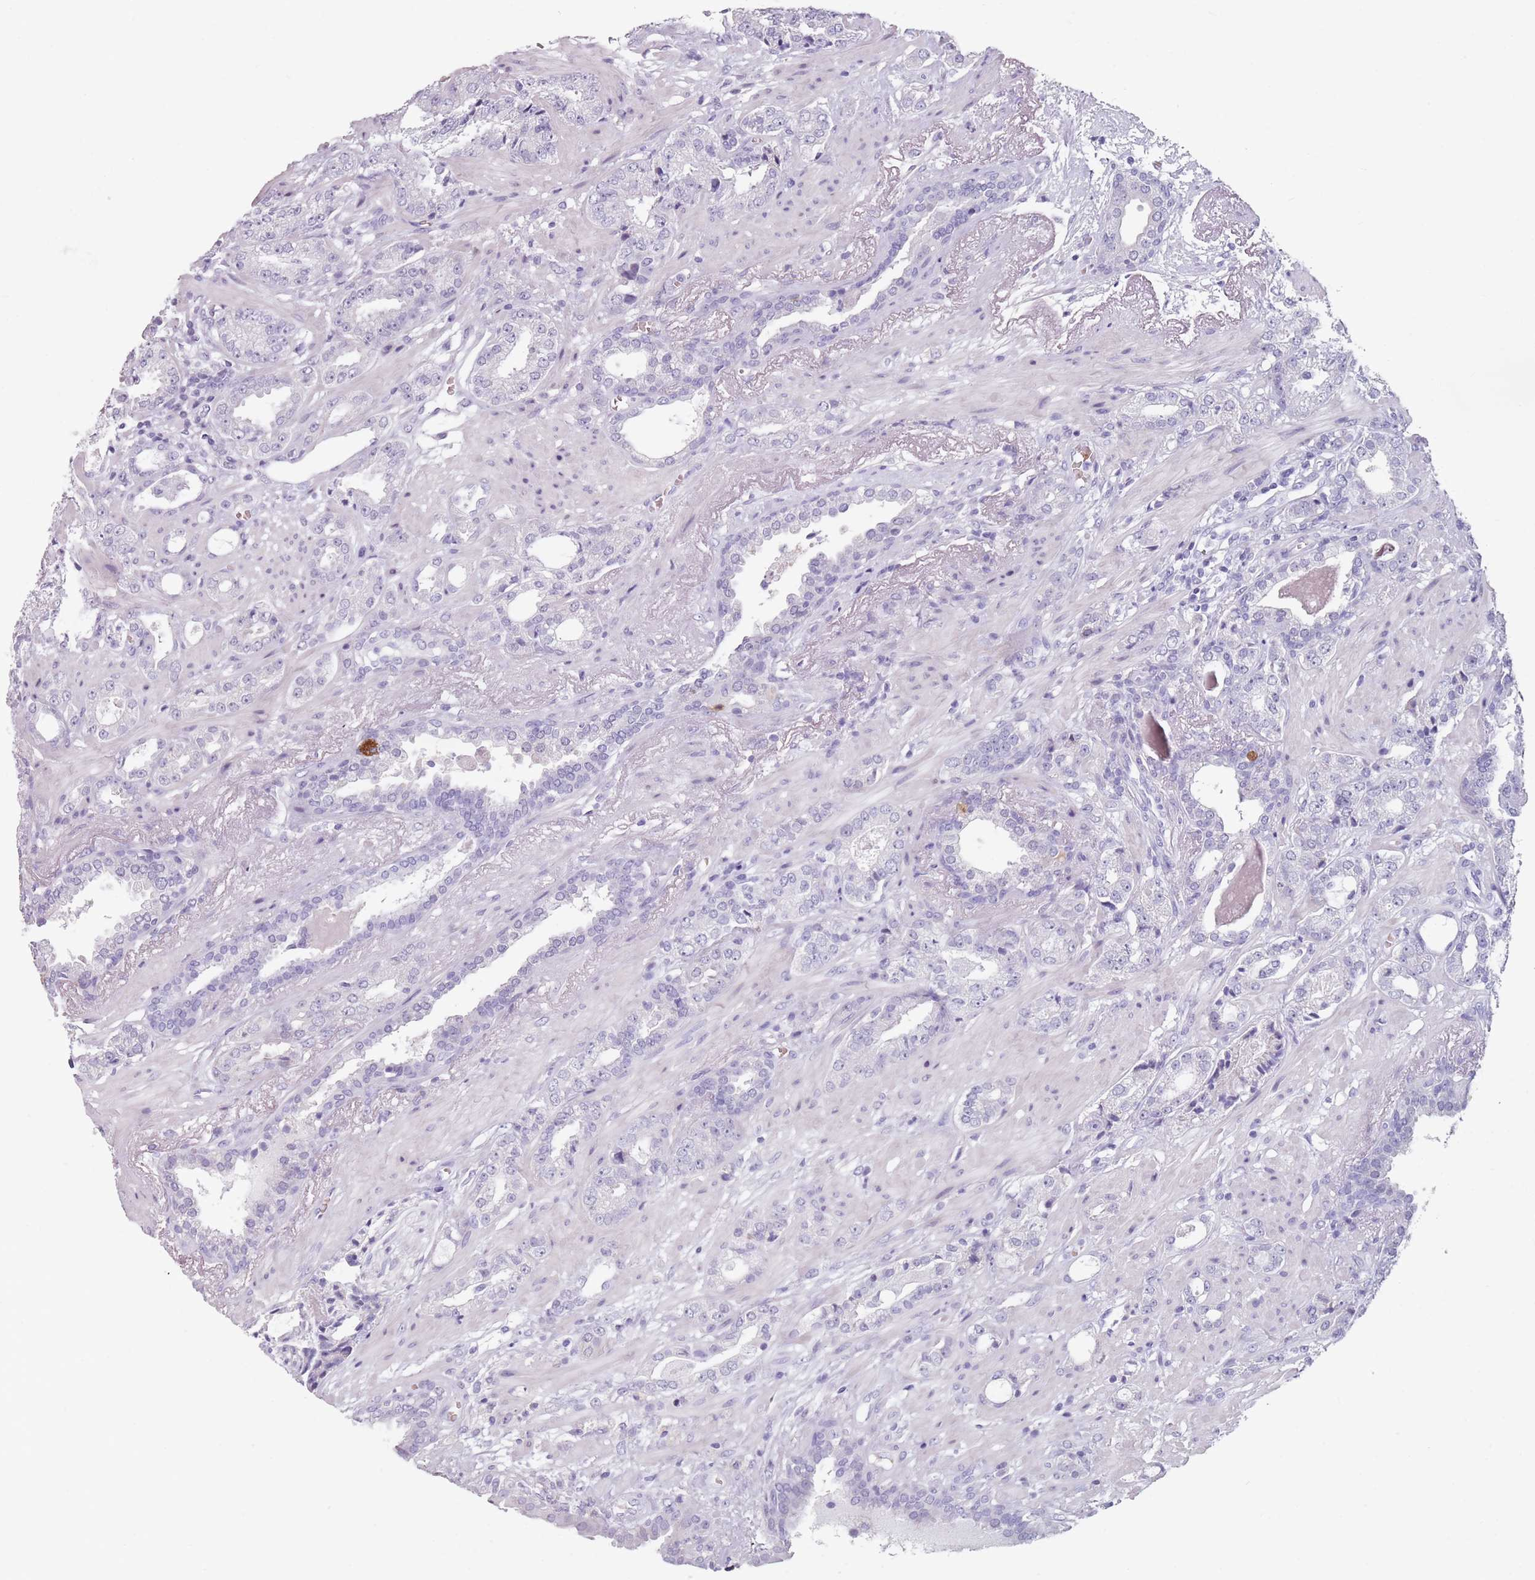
{"staining": {"intensity": "negative", "quantity": "none", "location": "none"}, "tissue": "prostate cancer", "cell_type": "Tumor cells", "image_type": "cancer", "snomed": [{"axis": "morphology", "description": "Adenocarcinoma, High grade"}, {"axis": "topography", "description": "Prostate"}], "caption": "Immunohistochemistry (IHC) of prostate adenocarcinoma (high-grade) demonstrates no staining in tumor cells.", "gene": "SPESP1", "patient": {"sex": "male", "age": 71}}